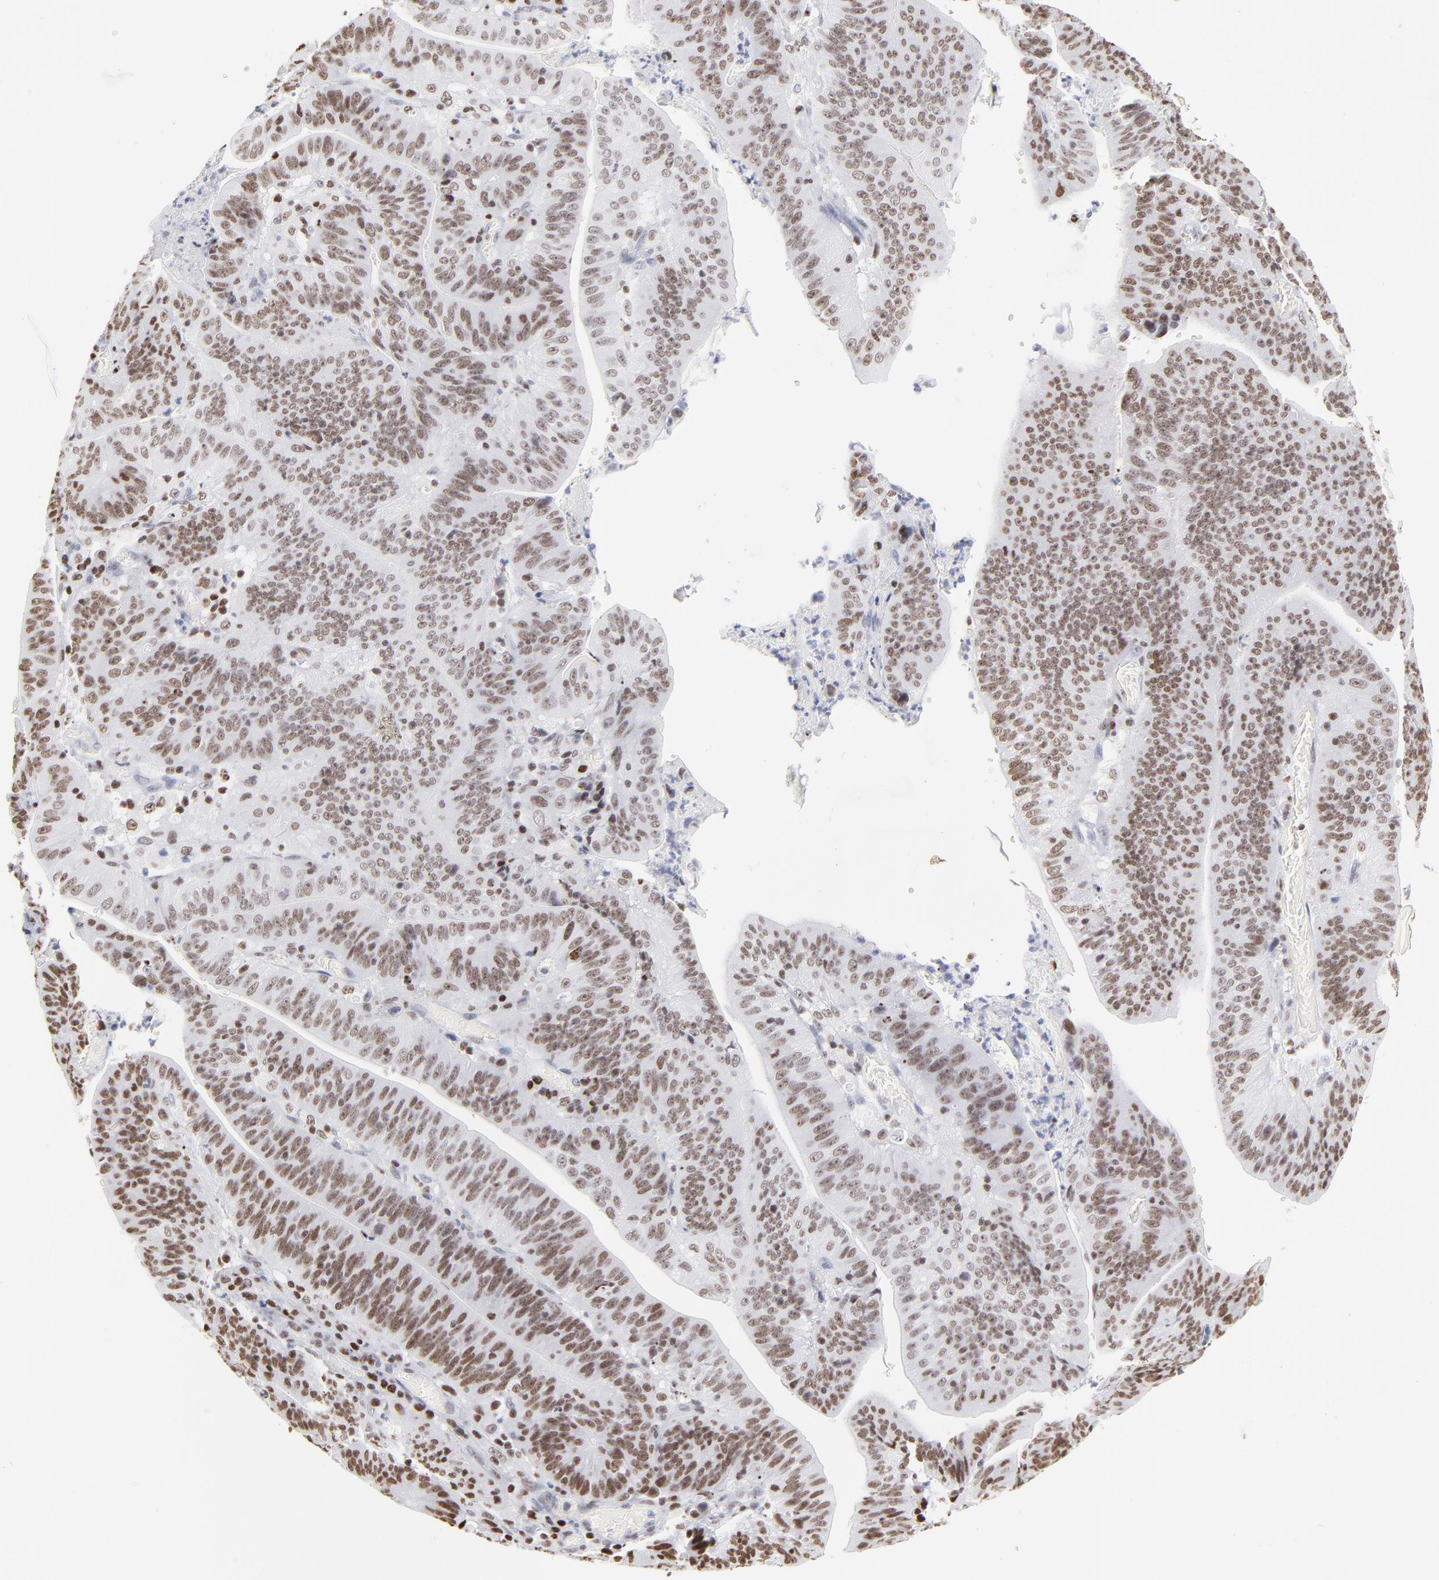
{"staining": {"intensity": "moderate", "quantity": "25%-75%", "location": "nuclear"}, "tissue": "stomach cancer", "cell_type": "Tumor cells", "image_type": "cancer", "snomed": [{"axis": "morphology", "description": "Adenocarcinoma, NOS"}, {"axis": "topography", "description": "Stomach, lower"}], "caption": "The image shows staining of stomach cancer (adenocarcinoma), revealing moderate nuclear protein staining (brown color) within tumor cells.", "gene": "PARP1", "patient": {"sex": "female", "age": 86}}